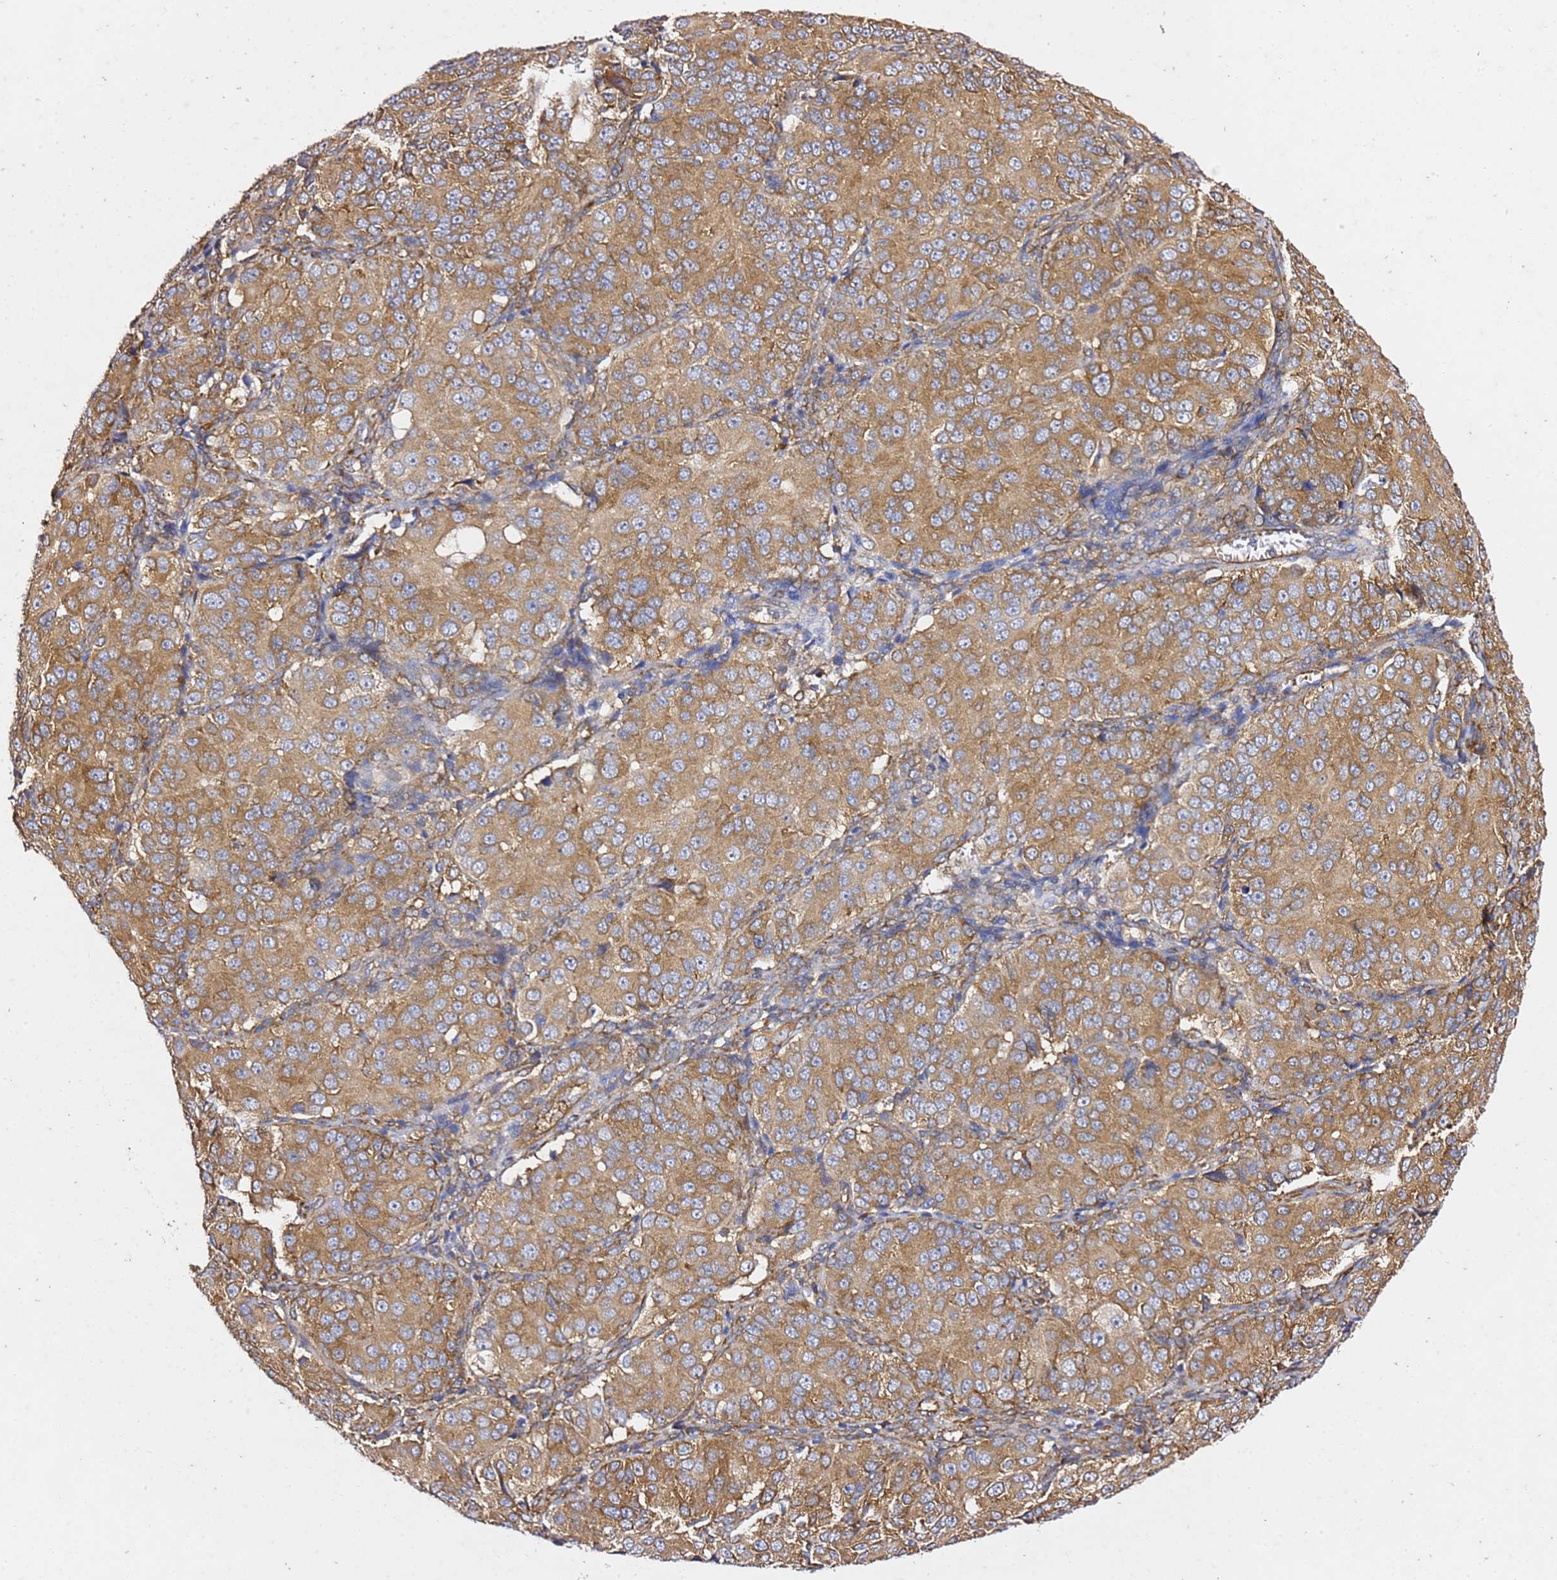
{"staining": {"intensity": "moderate", "quantity": ">75%", "location": "cytoplasmic/membranous"}, "tissue": "ovarian cancer", "cell_type": "Tumor cells", "image_type": "cancer", "snomed": [{"axis": "morphology", "description": "Carcinoma, endometroid"}, {"axis": "topography", "description": "Ovary"}], "caption": "High-magnification brightfield microscopy of ovarian cancer (endometroid carcinoma) stained with DAB (brown) and counterstained with hematoxylin (blue). tumor cells exhibit moderate cytoplasmic/membranous staining is identified in about>75% of cells.", "gene": "TPST1", "patient": {"sex": "female", "age": 51}}